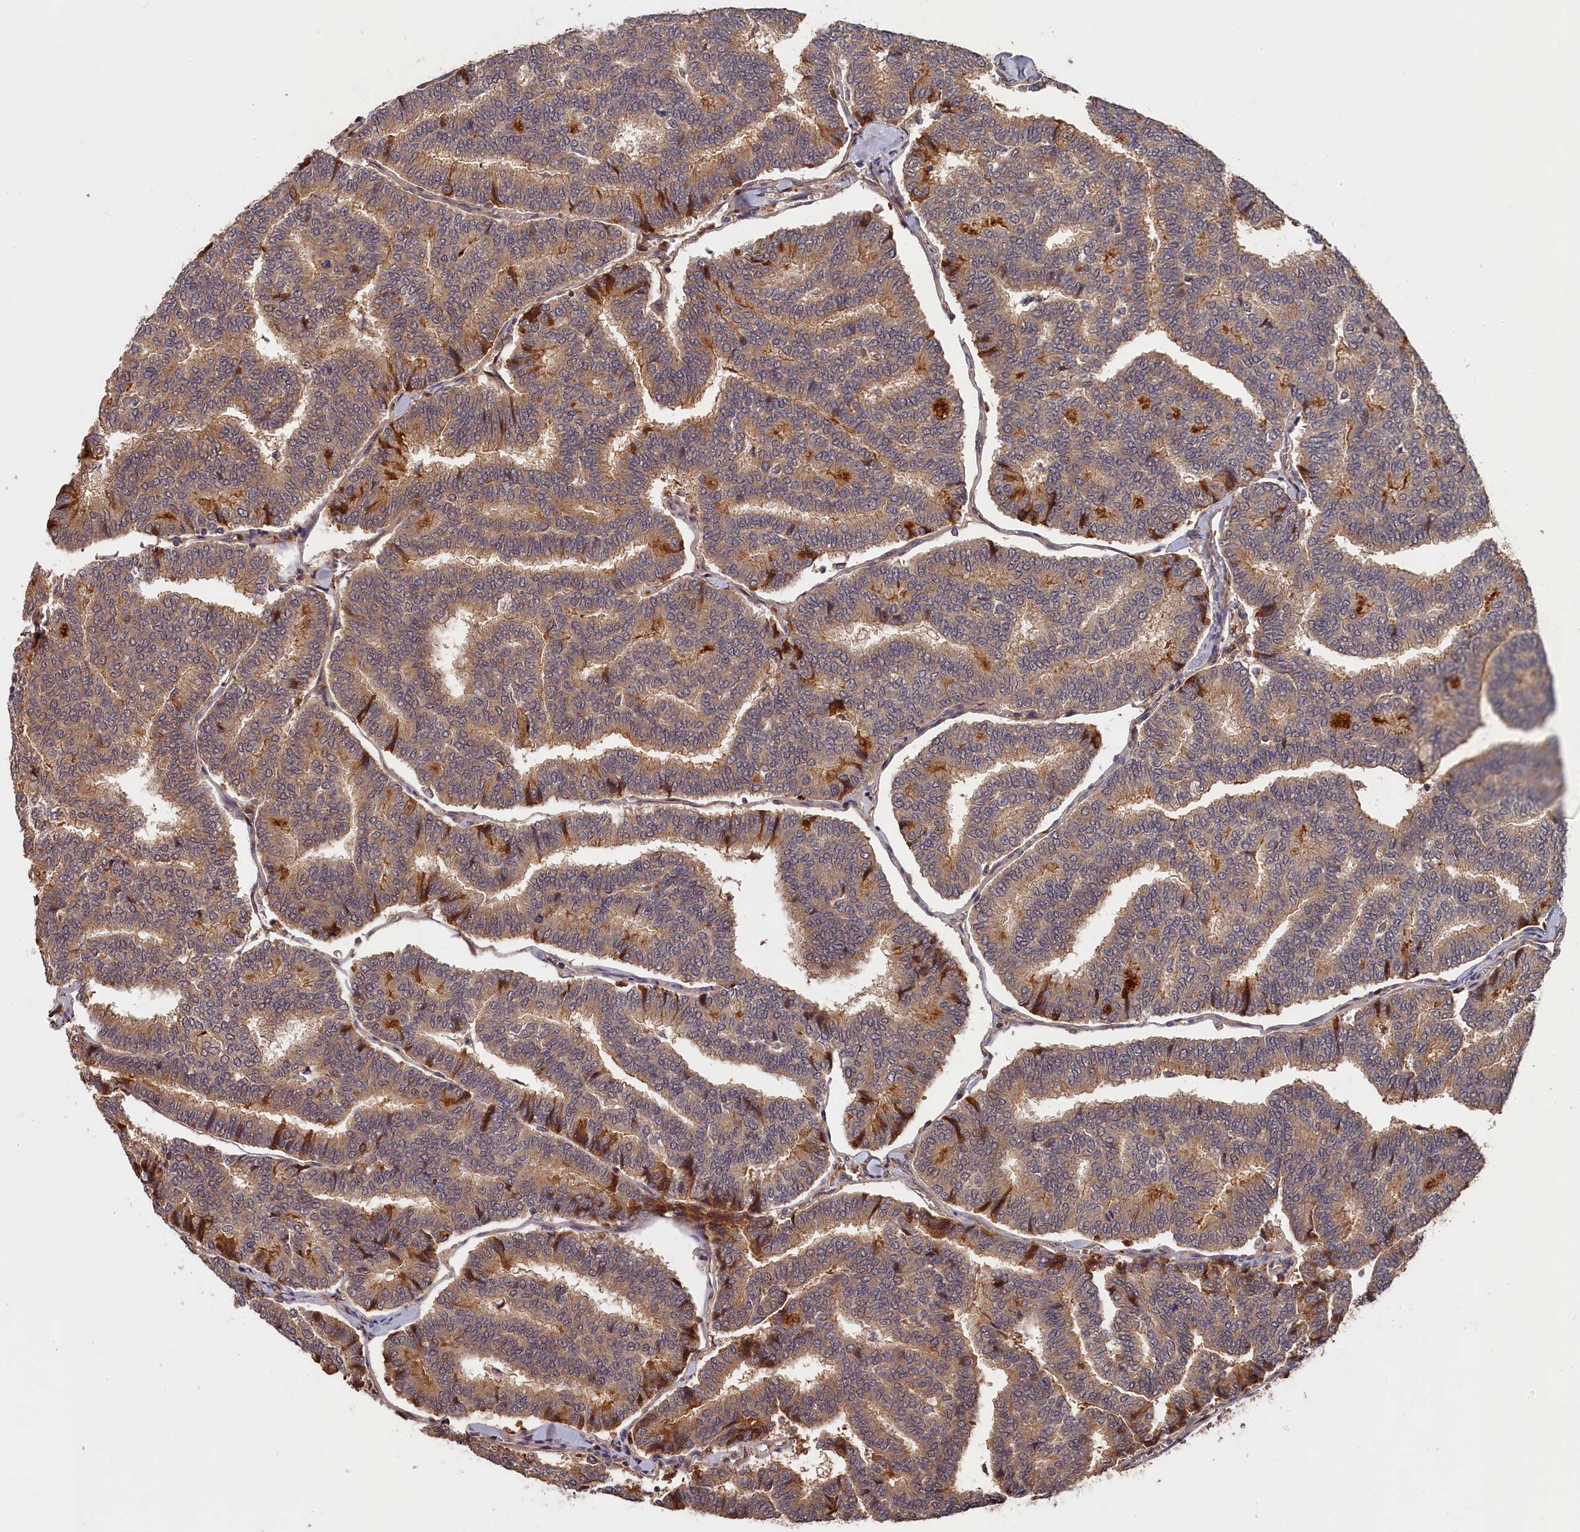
{"staining": {"intensity": "moderate", "quantity": ">75%", "location": "cytoplasmic/membranous"}, "tissue": "thyroid cancer", "cell_type": "Tumor cells", "image_type": "cancer", "snomed": [{"axis": "morphology", "description": "Papillary adenocarcinoma, NOS"}, {"axis": "topography", "description": "Thyroid gland"}], "caption": "Protein expression analysis of thyroid cancer demonstrates moderate cytoplasmic/membranous positivity in about >75% of tumor cells. Nuclei are stained in blue.", "gene": "ITIH1", "patient": {"sex": "female", "age": 35}}